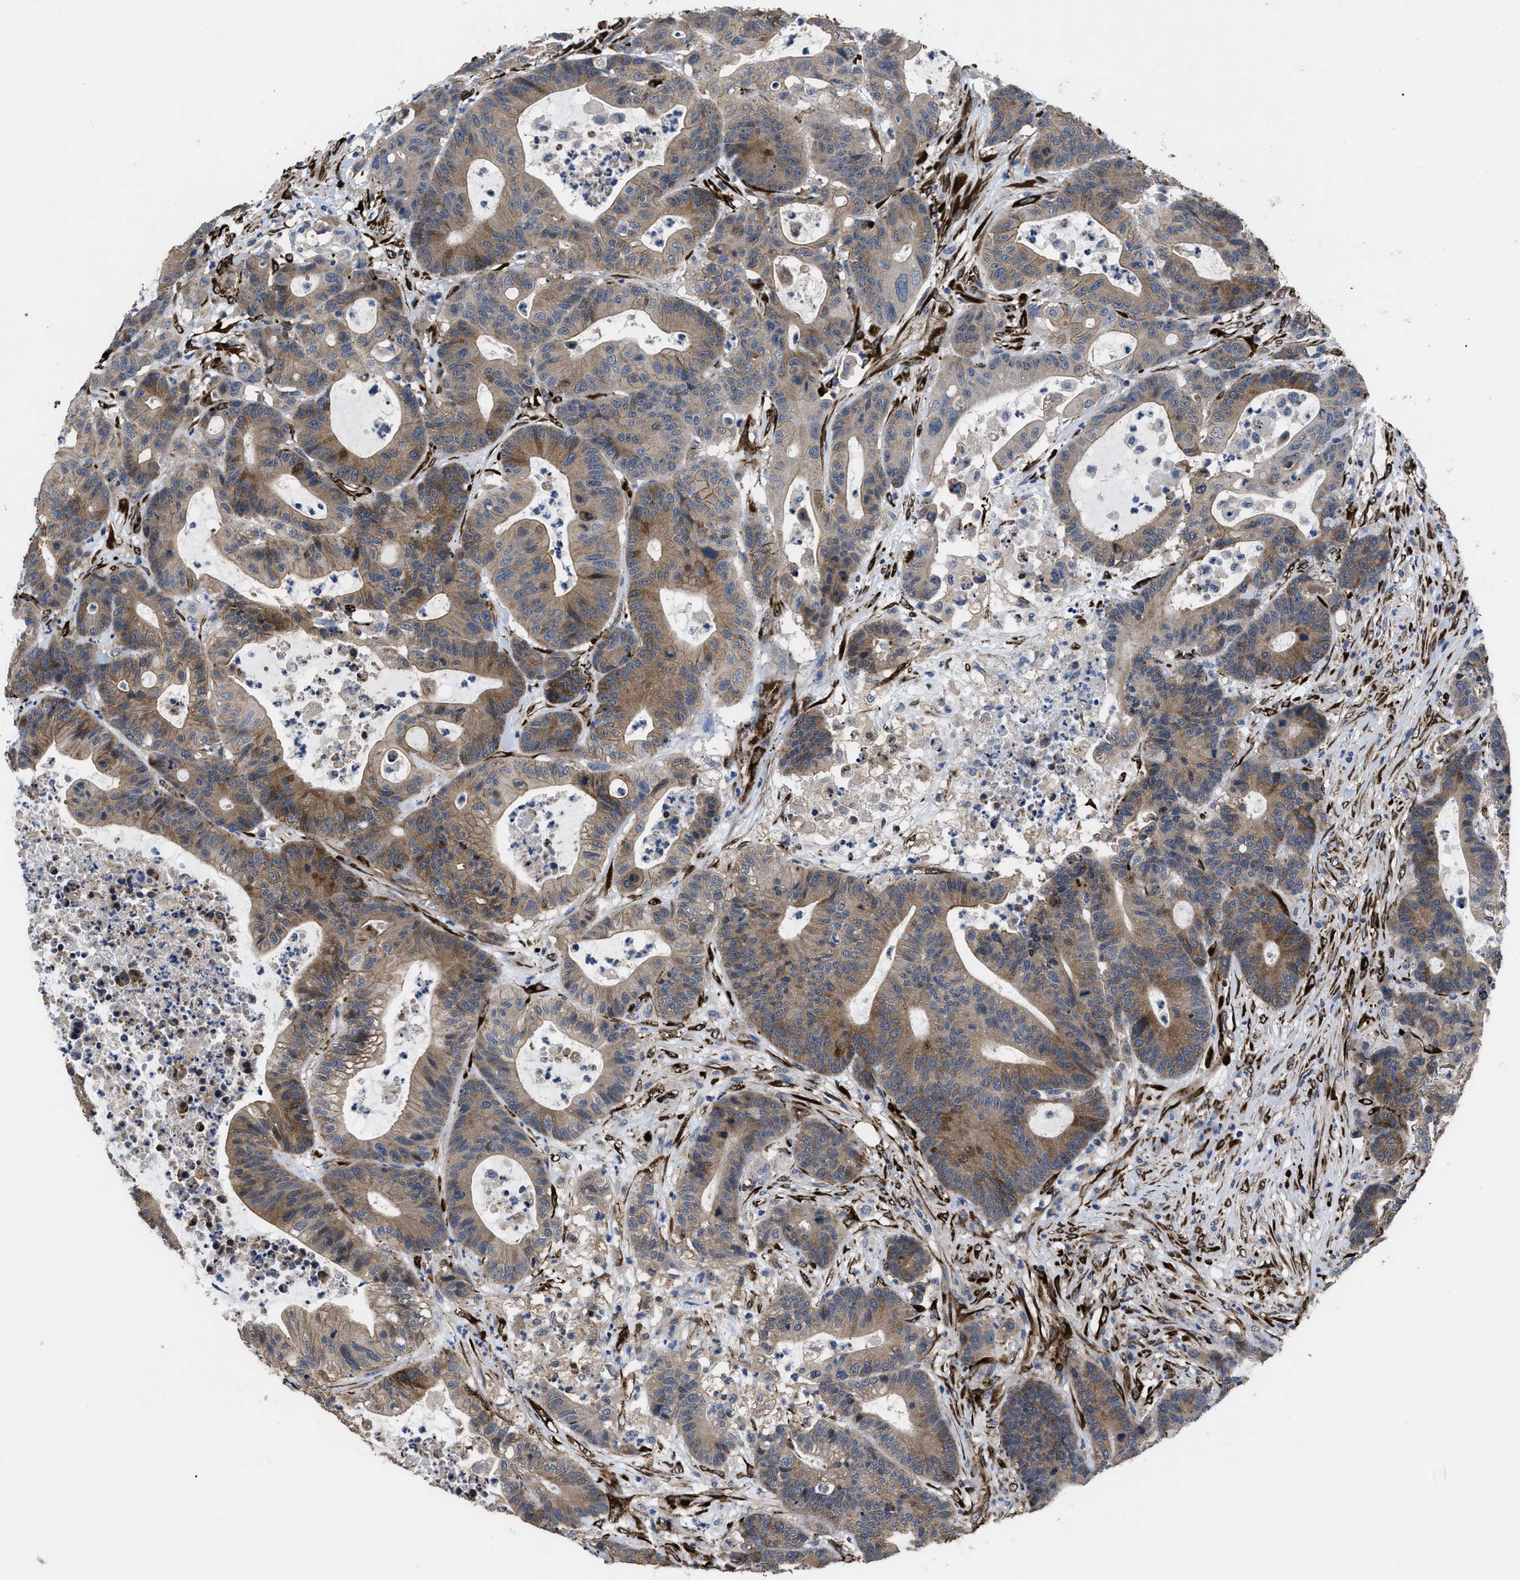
{"staining": {"intensity": "moderate", "quantity": "25%-75%", "location": "cytoplasmic/membranous"}, "tissue": "colorectal cancer", "cell_type": "Tumor cells", "image_type": "cancer", "snomed": [{"axis": "morphology", "description": "Adenocarcinoma, NOS"}, {"axis": "topography", "description": "Colon"}], "caption": "The image displays immunohistochemical staining of colorectal adenocarcinoma. There is moderate cytoplasmic/membranous expression is appreciated in approximately 25%-75% of tumor cells.", "gene": "SQLE", "patient": {"sex": "female", "age": 84}}